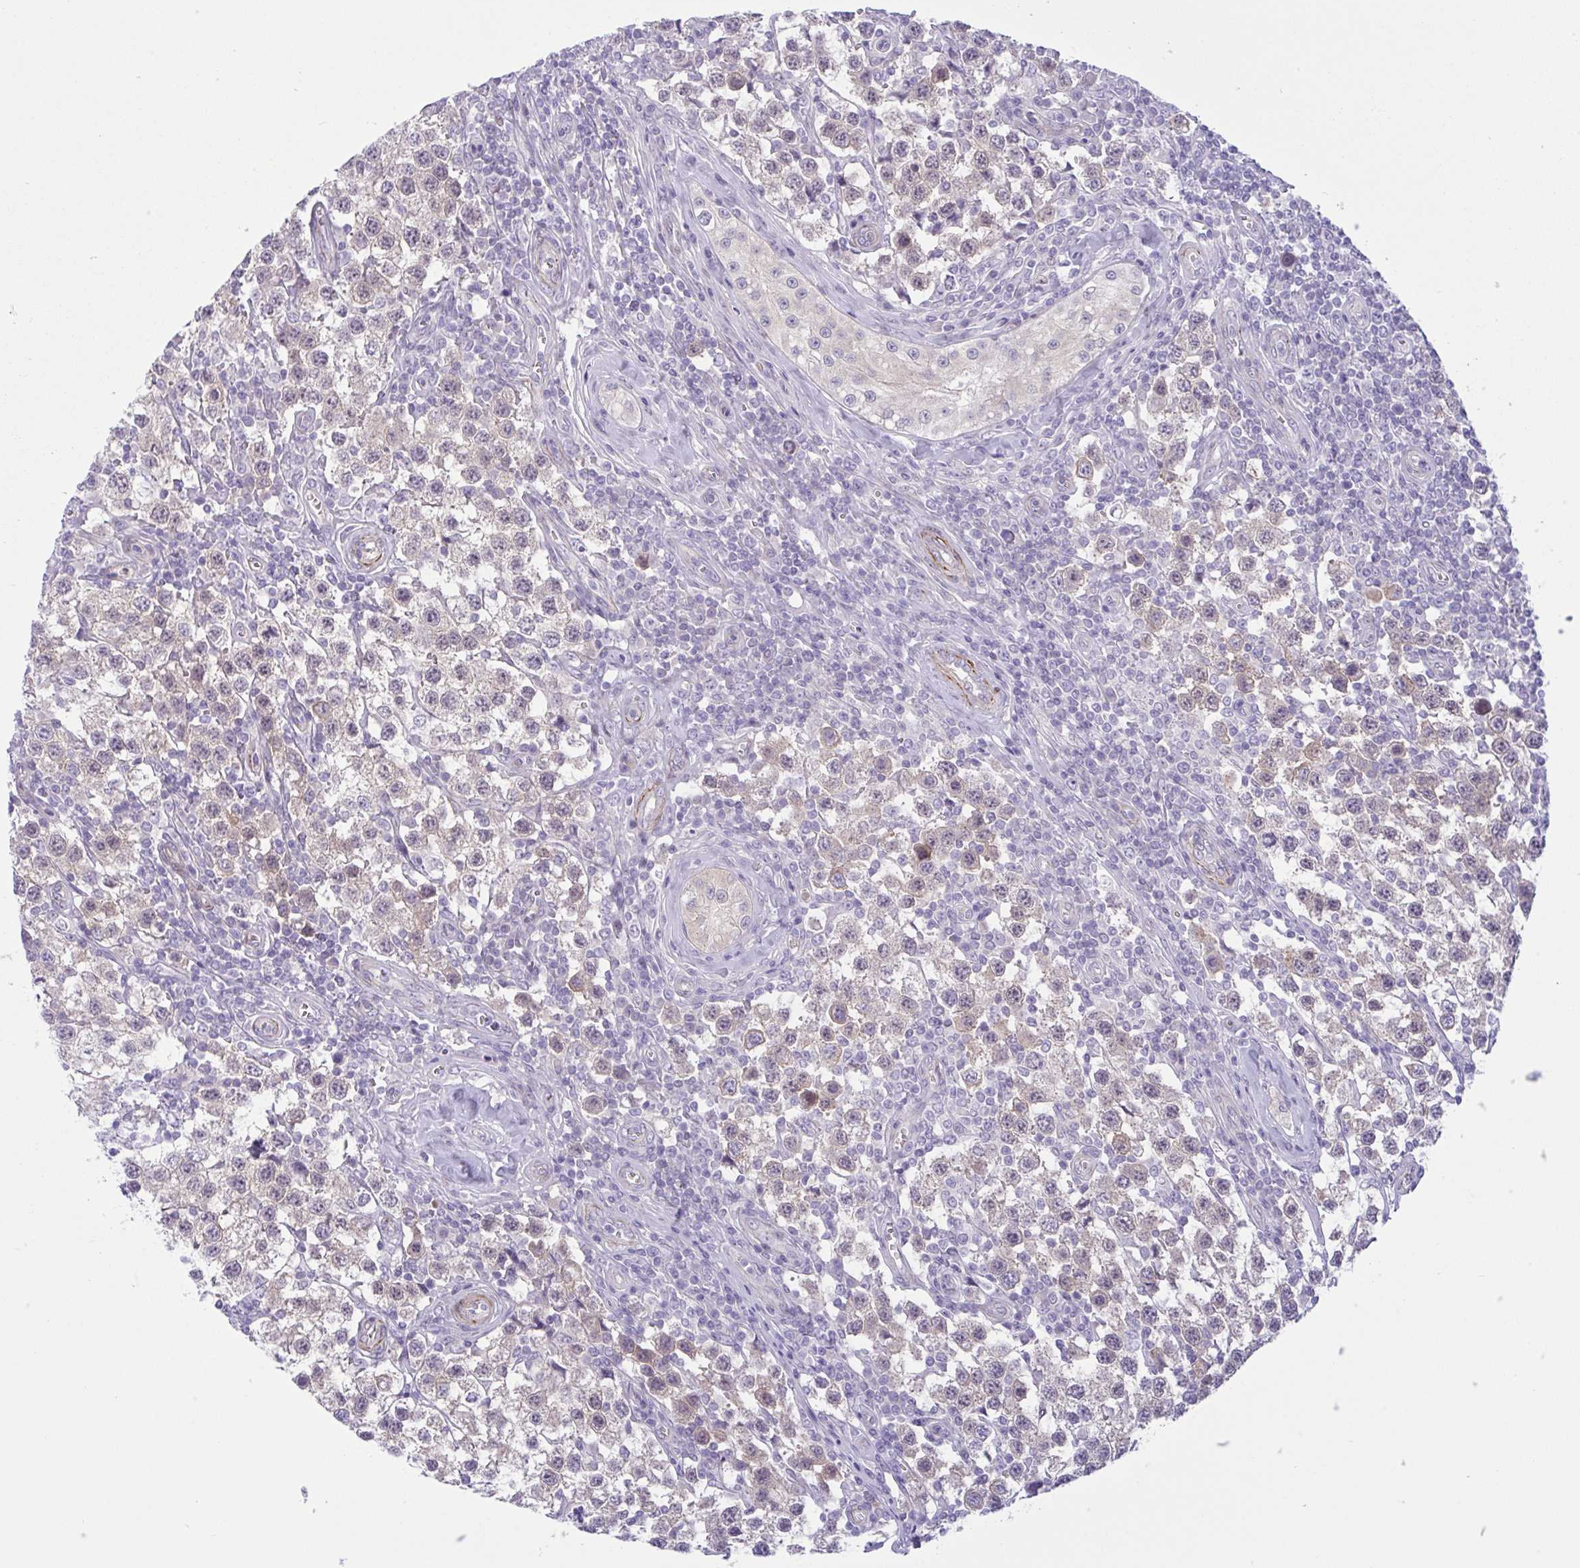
{"staining": {"intensity": "weak", "quantity": "<25%", "location": "cytoplasmic/membranous"}, "tissue": "testis cancer", "cell_type": "Tumor cells", "image_type": "cancer", "snomed": [{"axis": "morphology", "description": "Seminoma, NOS"}, {"axis": "topography", "description": "Testis"}], "caption": "DAB immunohistochemical staining of seminoma (testis) demonstrates no significant staining in tumor cells.", "gene": "AHCYL2", "patient": {"sex": "male", "age": 34}}